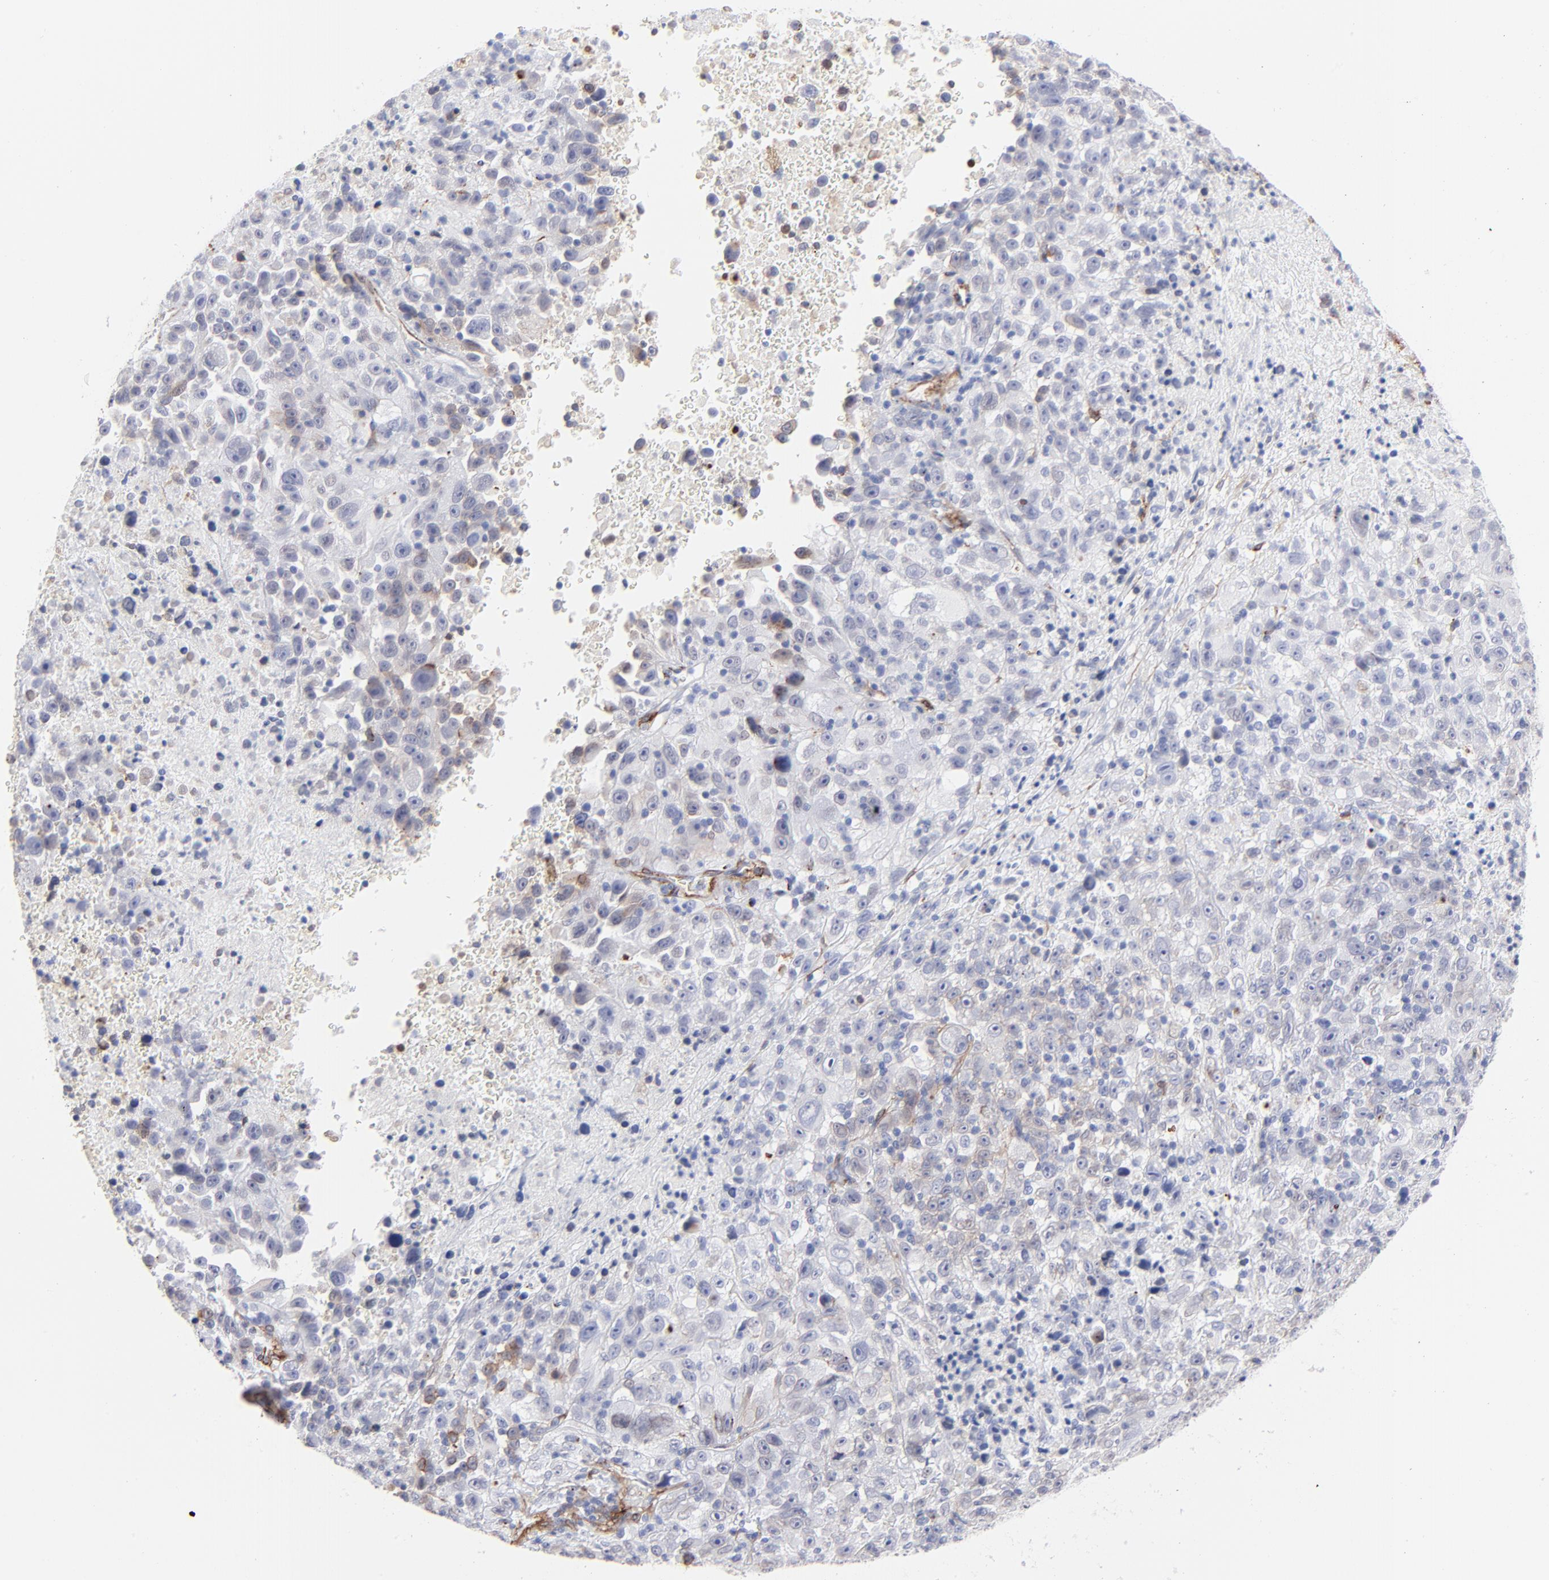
{"staining": {"intensity": "moderate", "quantity": "<25%", "location": "cytoplasmic/membranous,nuclear"}, "tissue": "melanoma", "cell_type": "Tumor cells", "image_type": "cancer", "snomed": [{"axis": "morphology", "description": "Malignant melanoma, Metastatic site"}, {"axis": "topography", "description": "Cerebral cortex"}], "caption": "Immunohistochemistry (IHC) (DAB) staining of human malignant melanoma (metastatic site) displays moderate cytoplasmic/membranous and nuclear protein staining in about <25% of tumor cells. Immunohistochemistry (IHC) stains the protein in brown and the nuclei are stained blue.", "gene": "PDGFRB", "patient": {"sex": "female", "age": 52}}